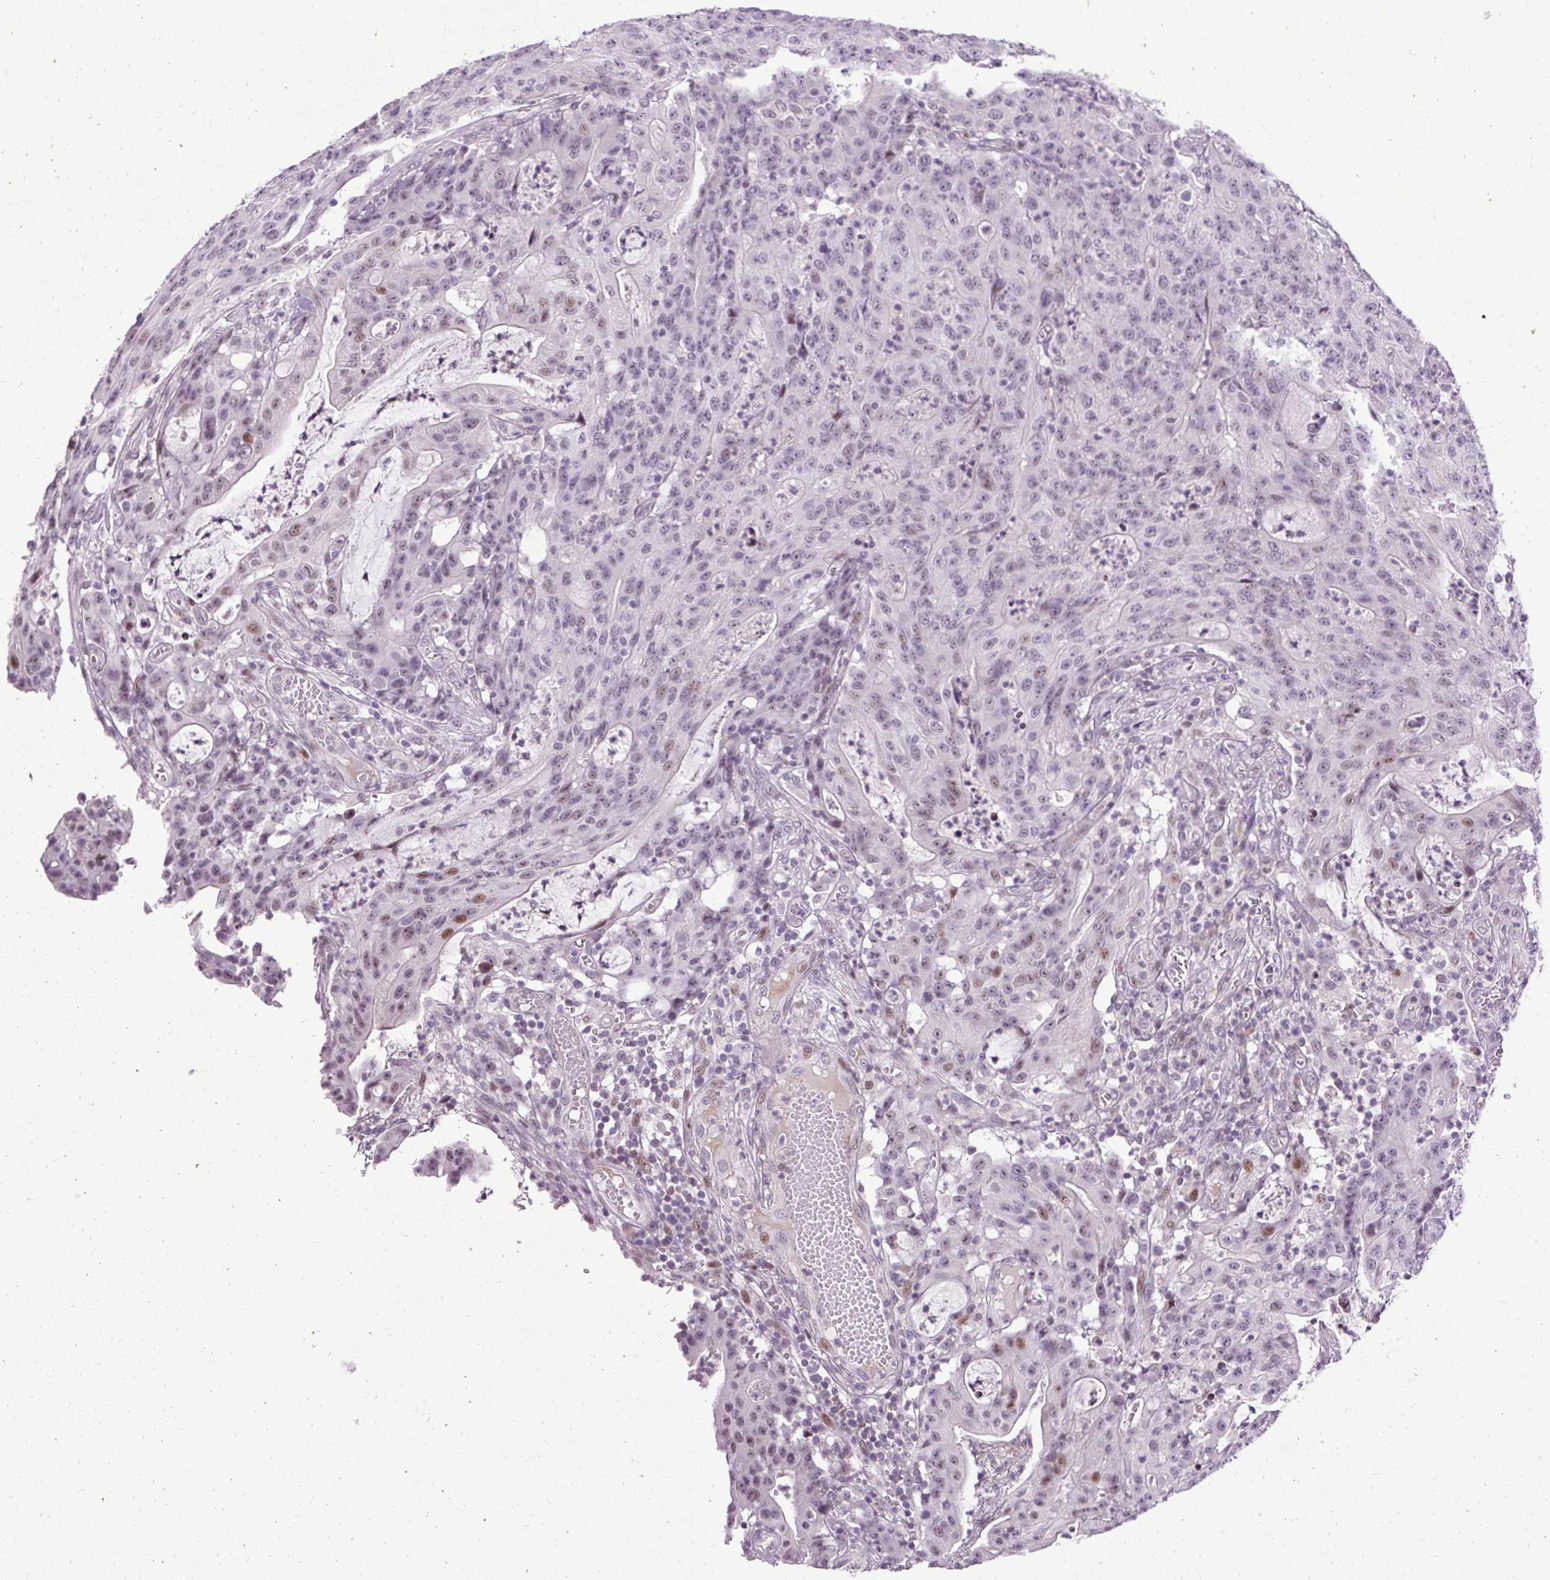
{"staining": {"intensity": "moderate", "quantity": "<25%", "location": "nuclear"}, "tissue": "colorectal cancer", "cell_type": "Tumor cells", "image_type": "cancer", "snomed": [{"axis": "morphology", "description": "Adenocarcinoma, NOS"}, {"axis": "topography", "description": "Colon"}], "caption": "Protein expression analysis of adenocarcinoma (colorectal) shows moderate nuclear positivity in about <25% of tumor cells. The staining was performed using DAB (3,3'-diaminobenzidine) to visualize the protein expression in brown, while the nuclei were stained in blue with hematoxylin (Magnification: 20x).", "gene": "ARHGEF18", "patient": {"sex": "male", "age": 83}}